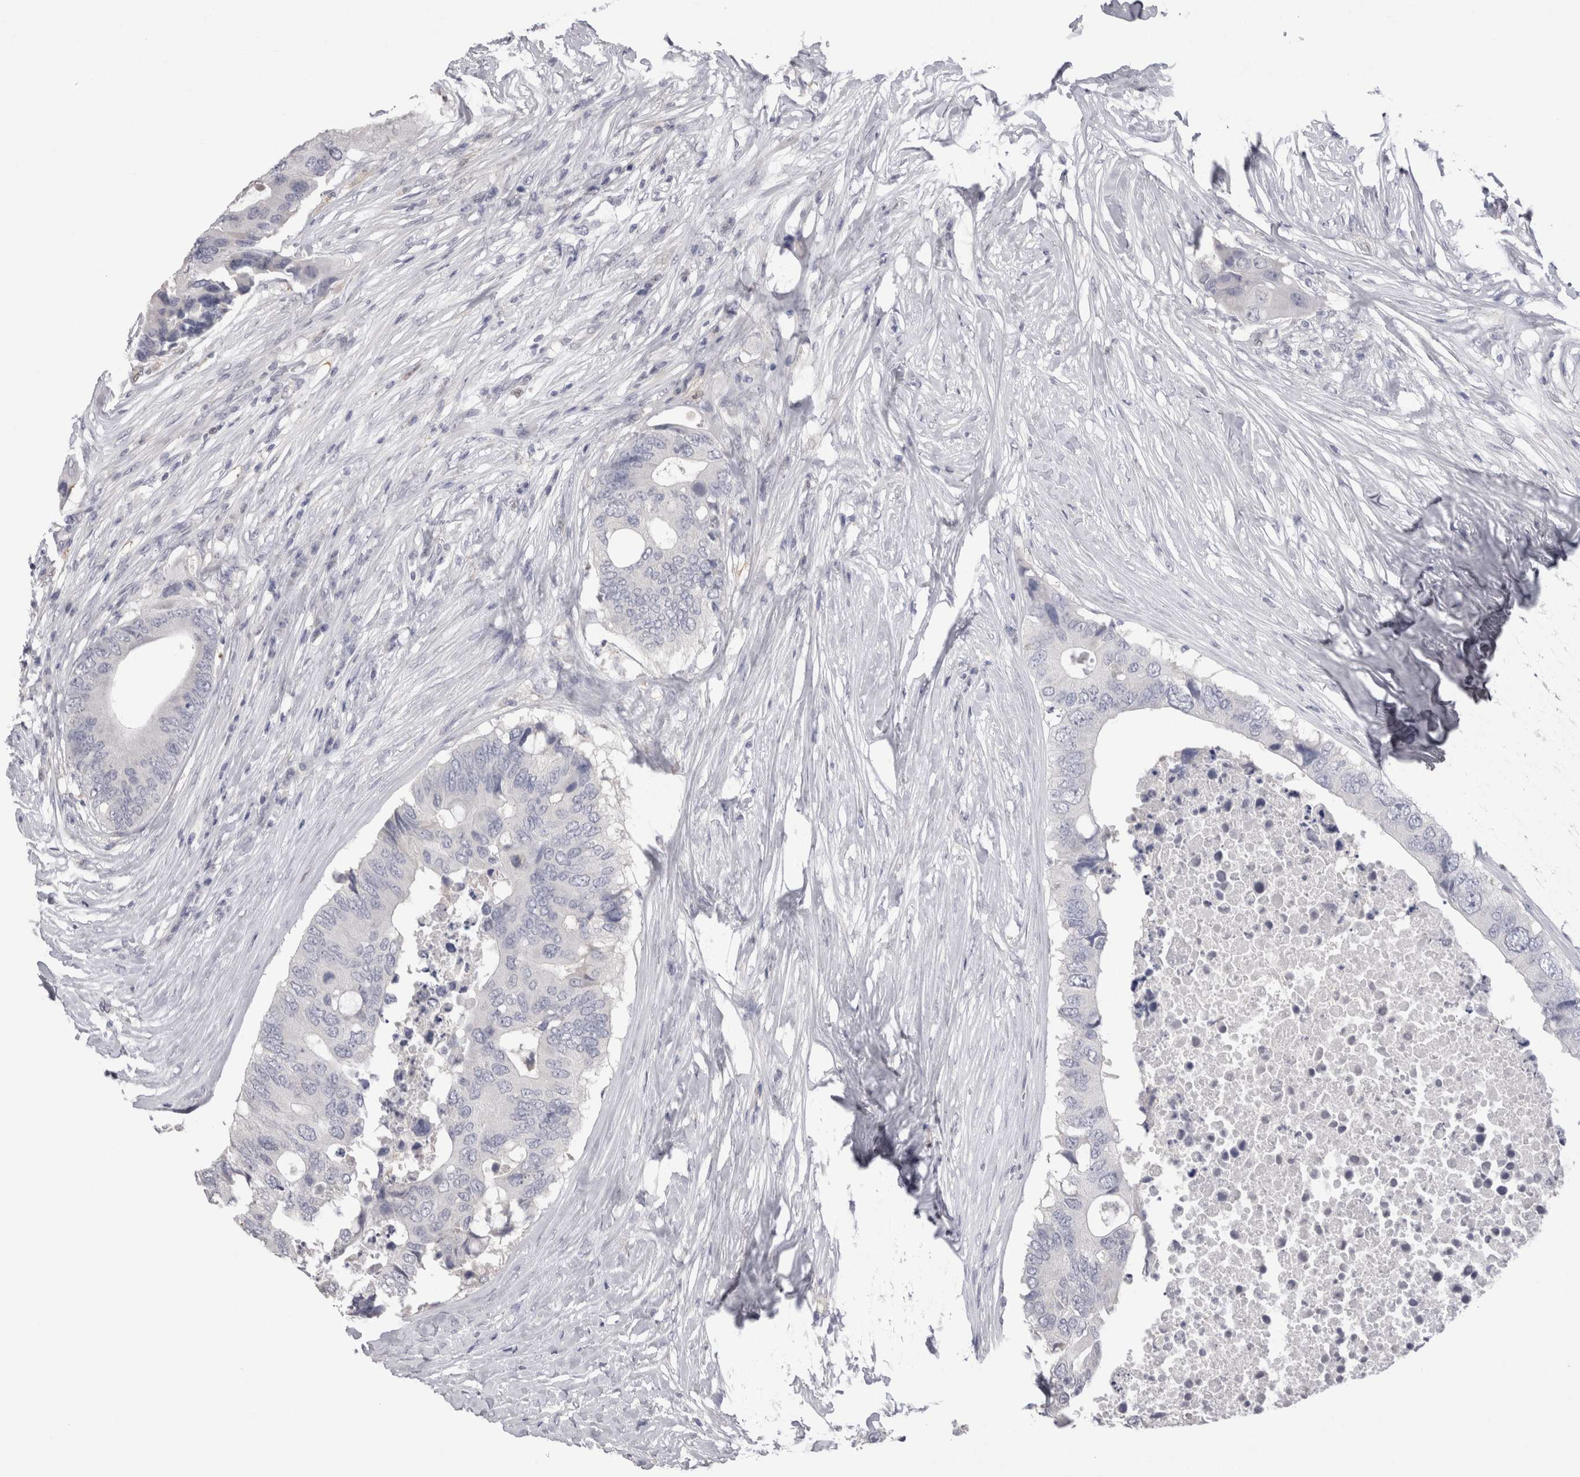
{"staining": {"intensity": "negative", "quantity": "none", "location": "none"}, "tissue": "colorectal cancer", "cell_type": "Tumor cells", "image_type": "cancer", "snomed": [{"axis": "morphology", "description": "Adenocarcinoma, NOS"}, {"axis": "topography", "description": "Colon"}], "caption": "This is an immunohistochemistry image of human colorectal cancer. There is no expression in tumor cells.", "gene": "SUCNR1", "patient": {"sex": "male", "age": 71}}